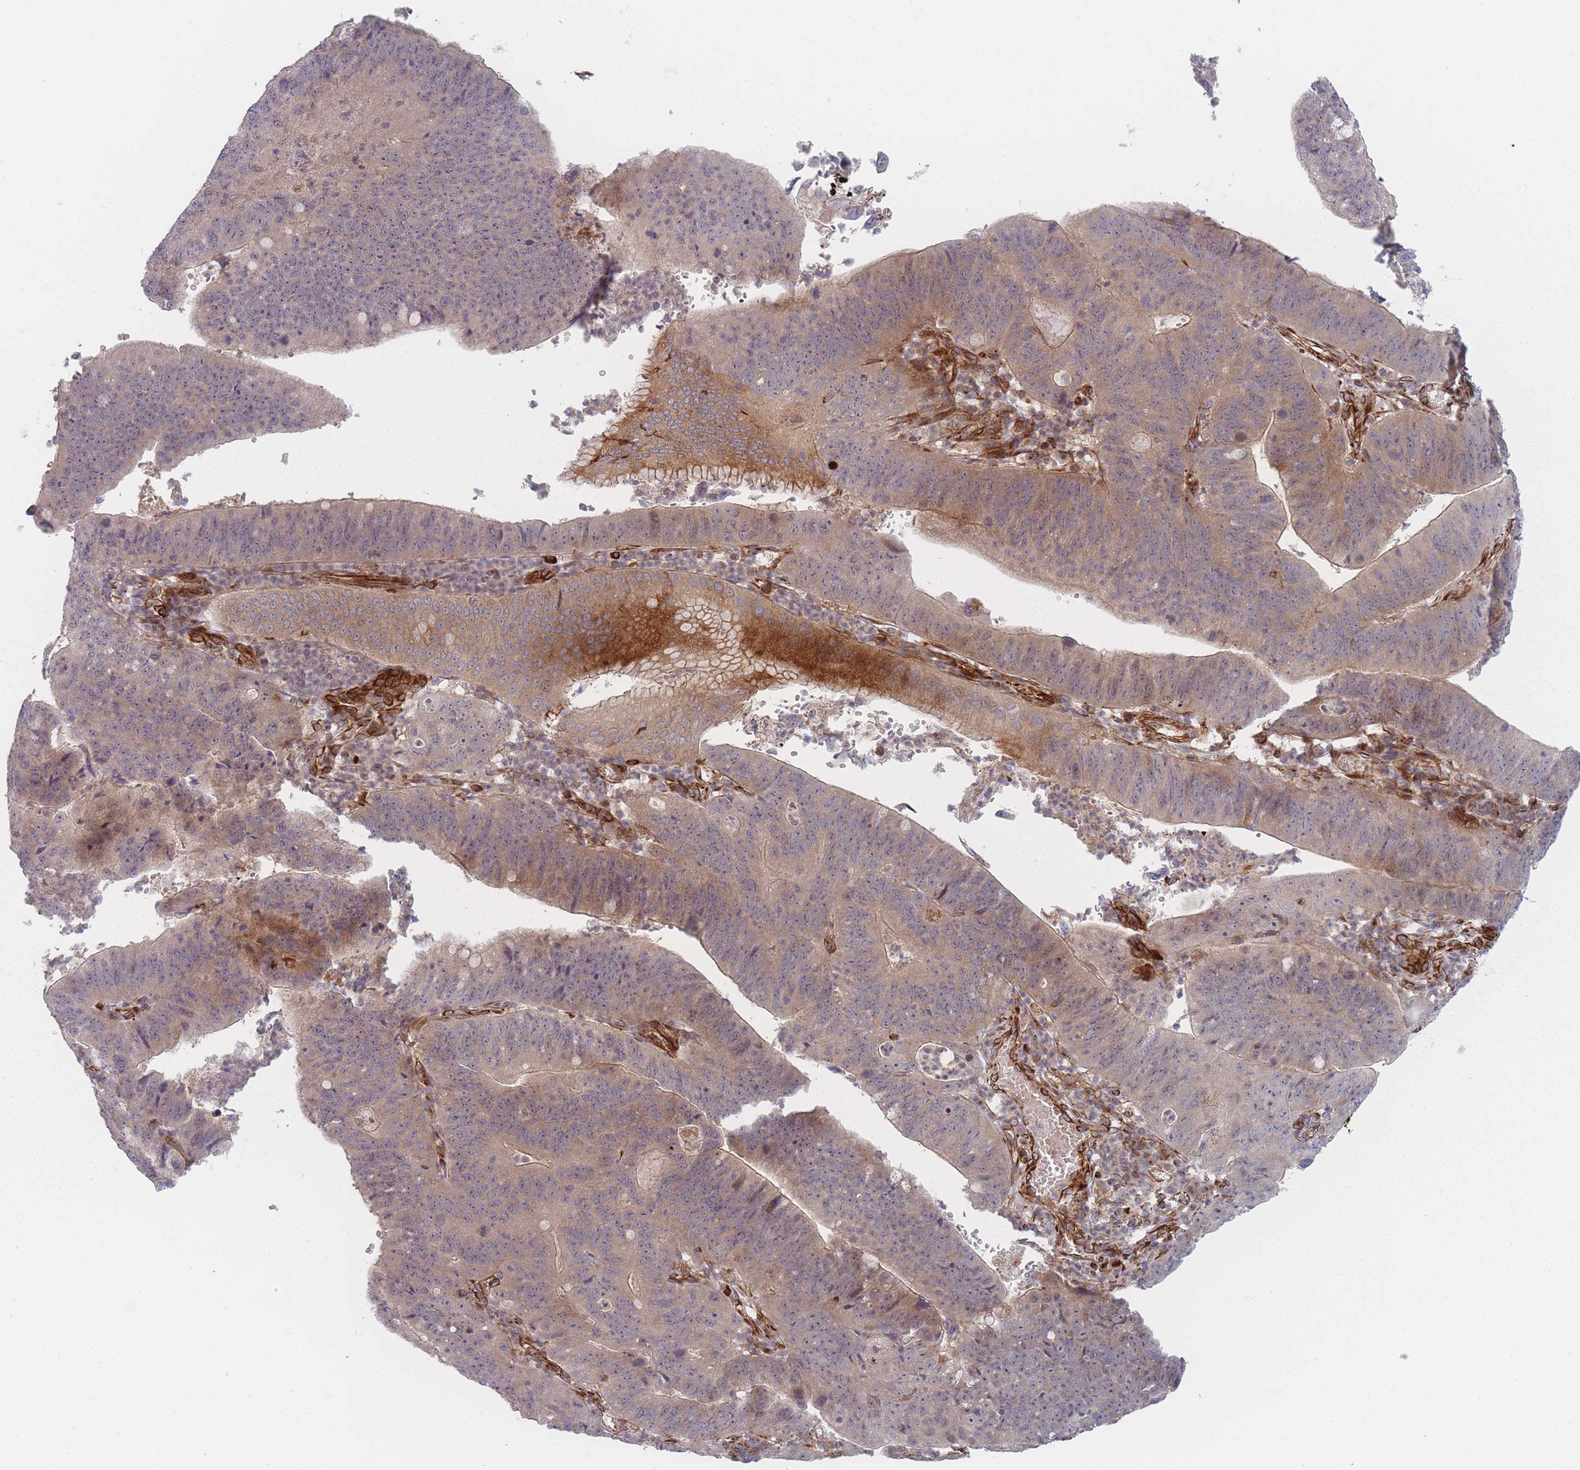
{"staining": {"intensity": "weak", "quantity": "<25%", "location": "cytoplasmic/membranous"}, "tissue": "stomach cancer", "cell_type": "Tumor cells", "image_type": "cancer", "snomed": [{"axis": "morphology", "description": "Adenocarcinoma, NOS"}, {"axis": "topography", "description": "Stomach"}], "caption": "An image of human stomach cancer (adenocarcinoma) is negative for staining in tumor cells.", "gene": "EEF1AKMT2", "patient": {"sex": "male", "age": 59}}